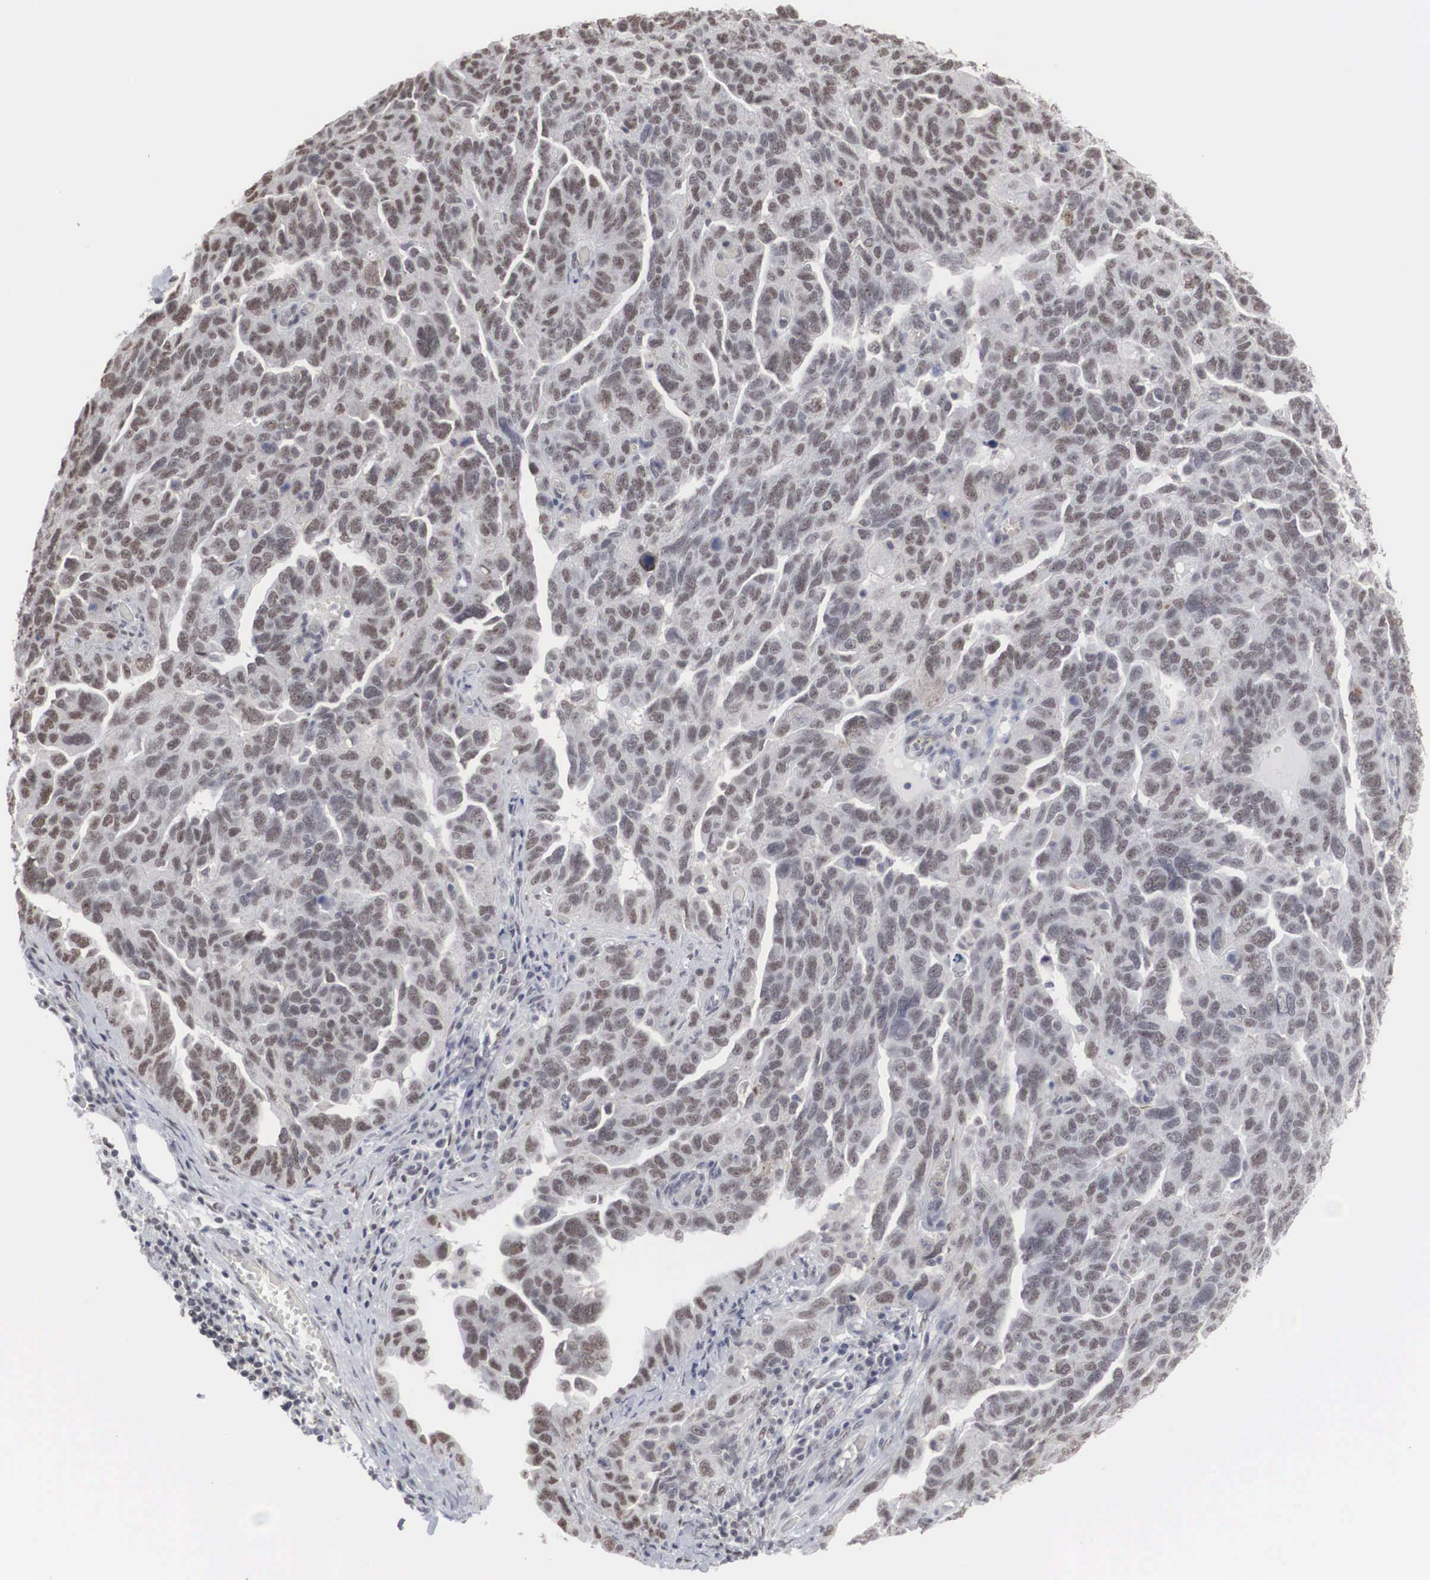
{"staining": {"intensity": "moderate", "quantity": "<25%", "location": "nuclear"}, "tissue": "ovarian cancer", "cell_type": "Tumor cells", "image_type": "cancer", "snomed": [{"axis": "morphology", "description": "Cystadenocarcinoma, serous, NOS"}, {"axis": "topography", "description": "Ovary"}], "caption": "High-power microscopy captured an IHC histopathology image of ovarian serous cystadenocarcinoma, revealing moderate nuclear staining in approximately <25% of tumor cells. Nuclei are stained in blue.", "gene": "AUTS2", "patient": {"sex": "female", "age": 64}}